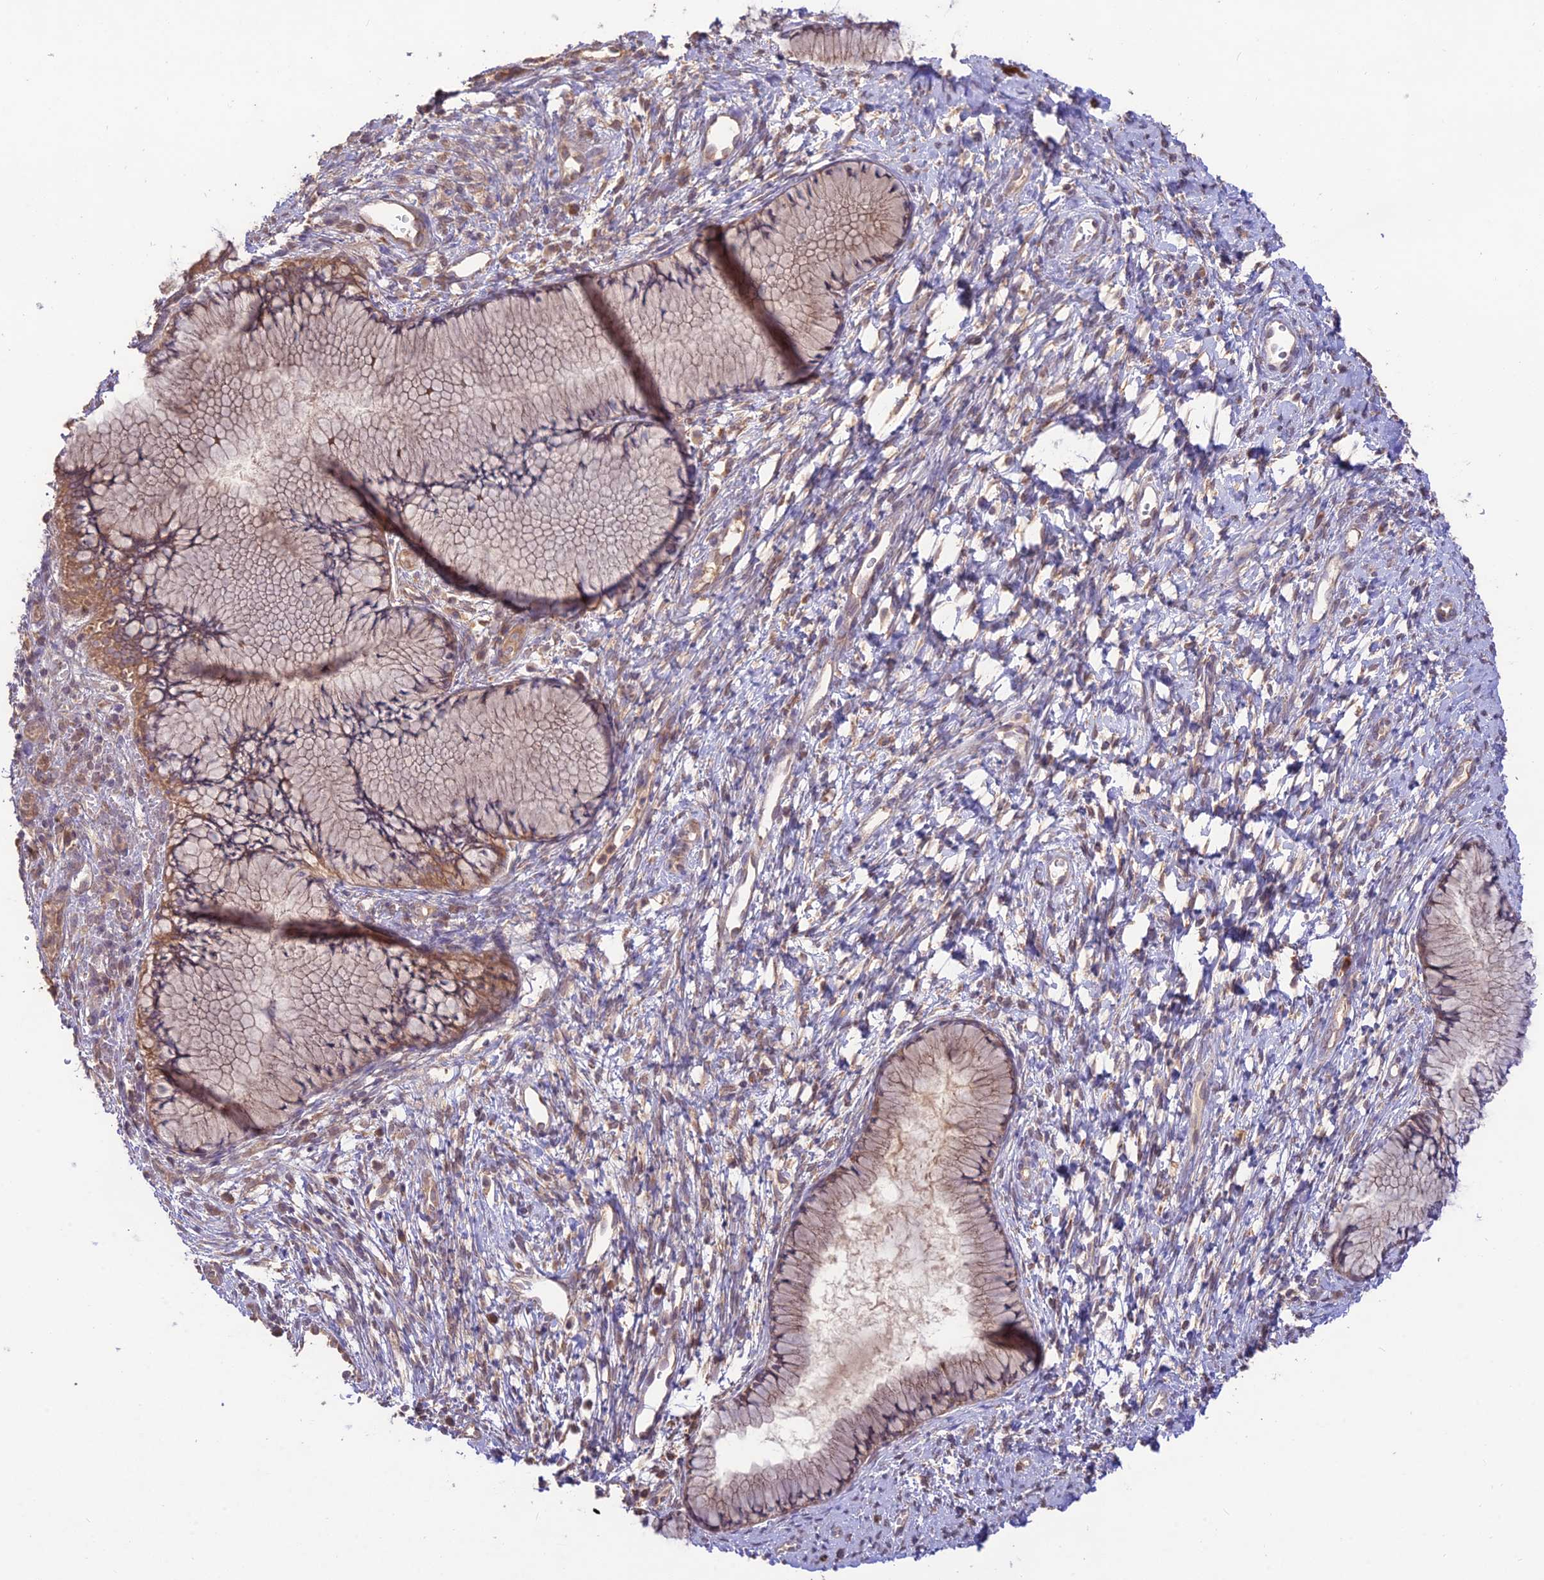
{"staining": {"intensity": "weak", "quantity": ">75%", "location": "cytoplasmic/membranous"}, "tissue": "cervix", "cell_type": "Glandular cells", "image_type": "normal", "snomed": [{"axis": "morphology", "description": "Normal tissue, NOS"}, {"axis": "topography", "description": "Cervix"}], "caption": "Brown immunohistochemical staining in unremarkable human cervix exhibits weak cytoplasmic/membranous positivity in about >75% of glandular cells.", "gene": "TMEM259", "patient": {"sex": "female", "age": 42}}